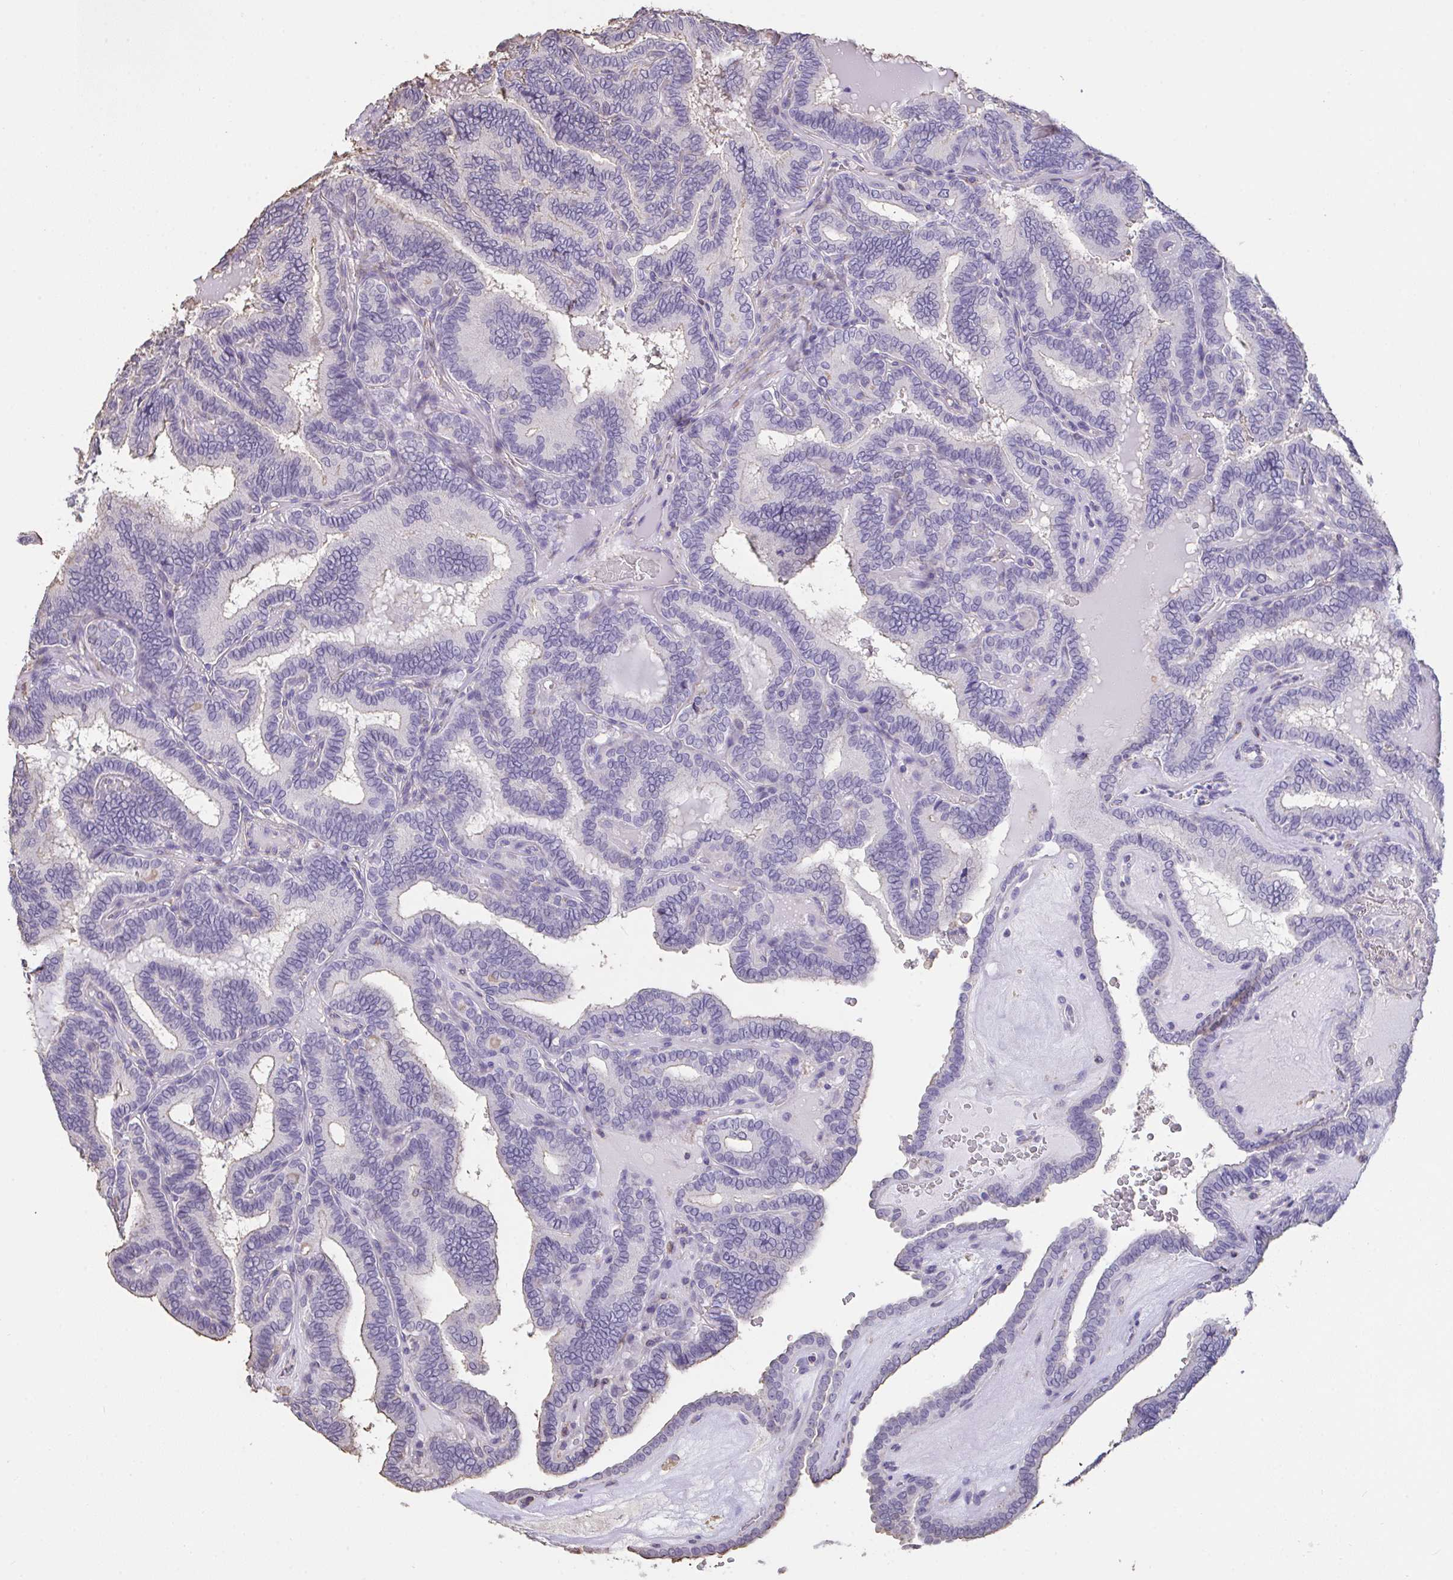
{"staining": {"intensity": "negative", "quantity": "none", "location": "none"}, "tissue": "thyroid cancer", "cell_type": "Tumor cells", "image_type": "cancer", "snomed": [{"axis": "morphology", "description": "Papillary adenocarcinoma, NOS"}, {"axis": "topography", "description": "Thyroid gland"}], "caption": "Immunohistochemistry (IHC) of human papillary adenocarcinoma (thyroid) shows no expression in tumor cells. The staining is performed using DAB (3,3'-diaminobenzidine) brown chromogen with nuclei counter-stained in using hematoxylin.", "gene": "IL23R", "patient": {"sex": "female", "age": 21}}